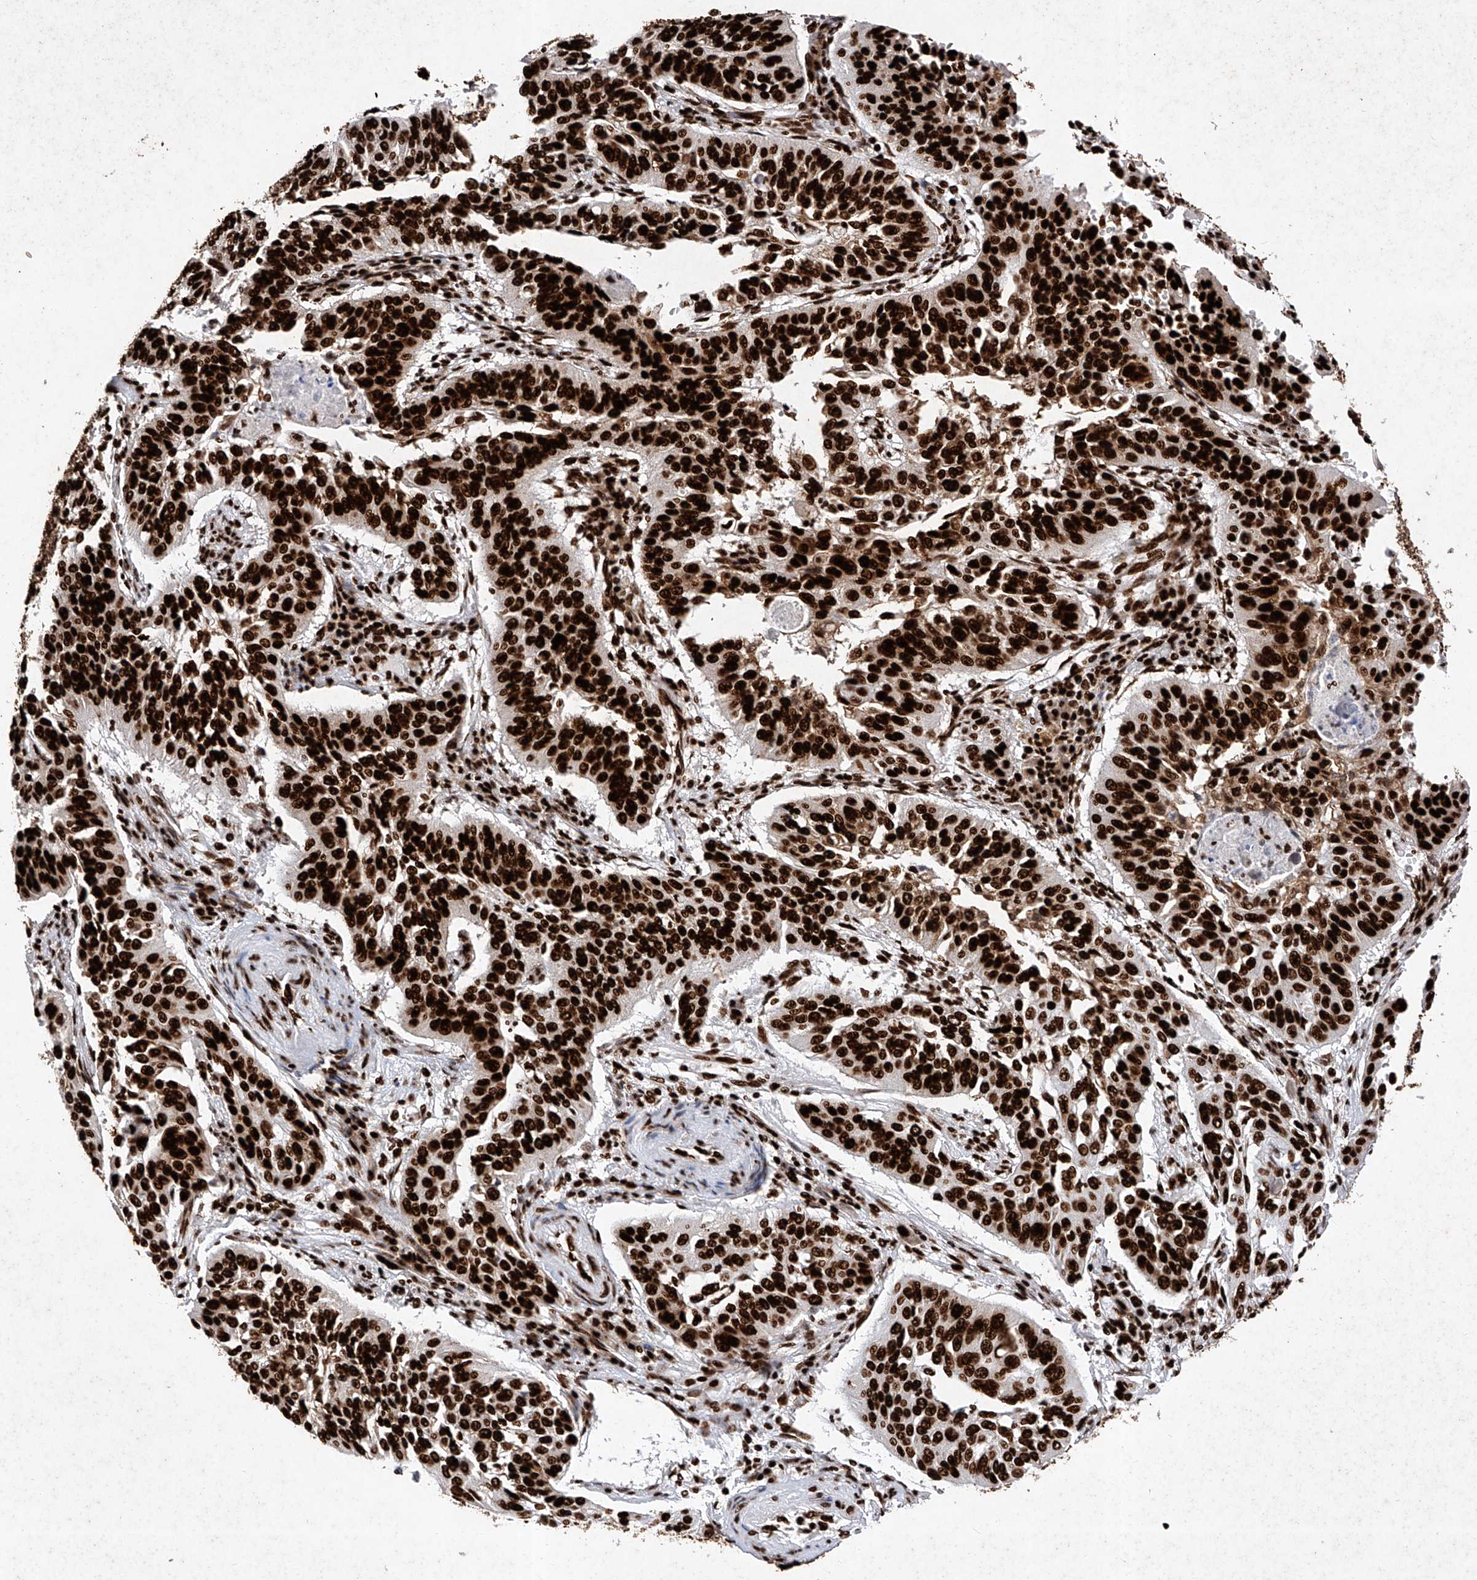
{"staining": {"intensity": "strong", "quantity": ">75%", "location": "nuclear"}, "tissue": "cervical cancer", "cell_type": "Tumor cells", "image_type": "cancer", "snomed": [{"axis": "morphology", "description": "Normal tissue, NOS"}, {"axis": "morphology", "description": "Squamous cell carcinoma, NOS"}, {"axis": "topography", "description": "Cervix"}], "caption": "Immunohistochemical staining of human squamous cell carcinoma (cervical) reveals strong nuclear protein positivity in approximately >75% of tumor cells.", "gene": "SRSF6", "patient": {"sex": "female", "age": 39}}